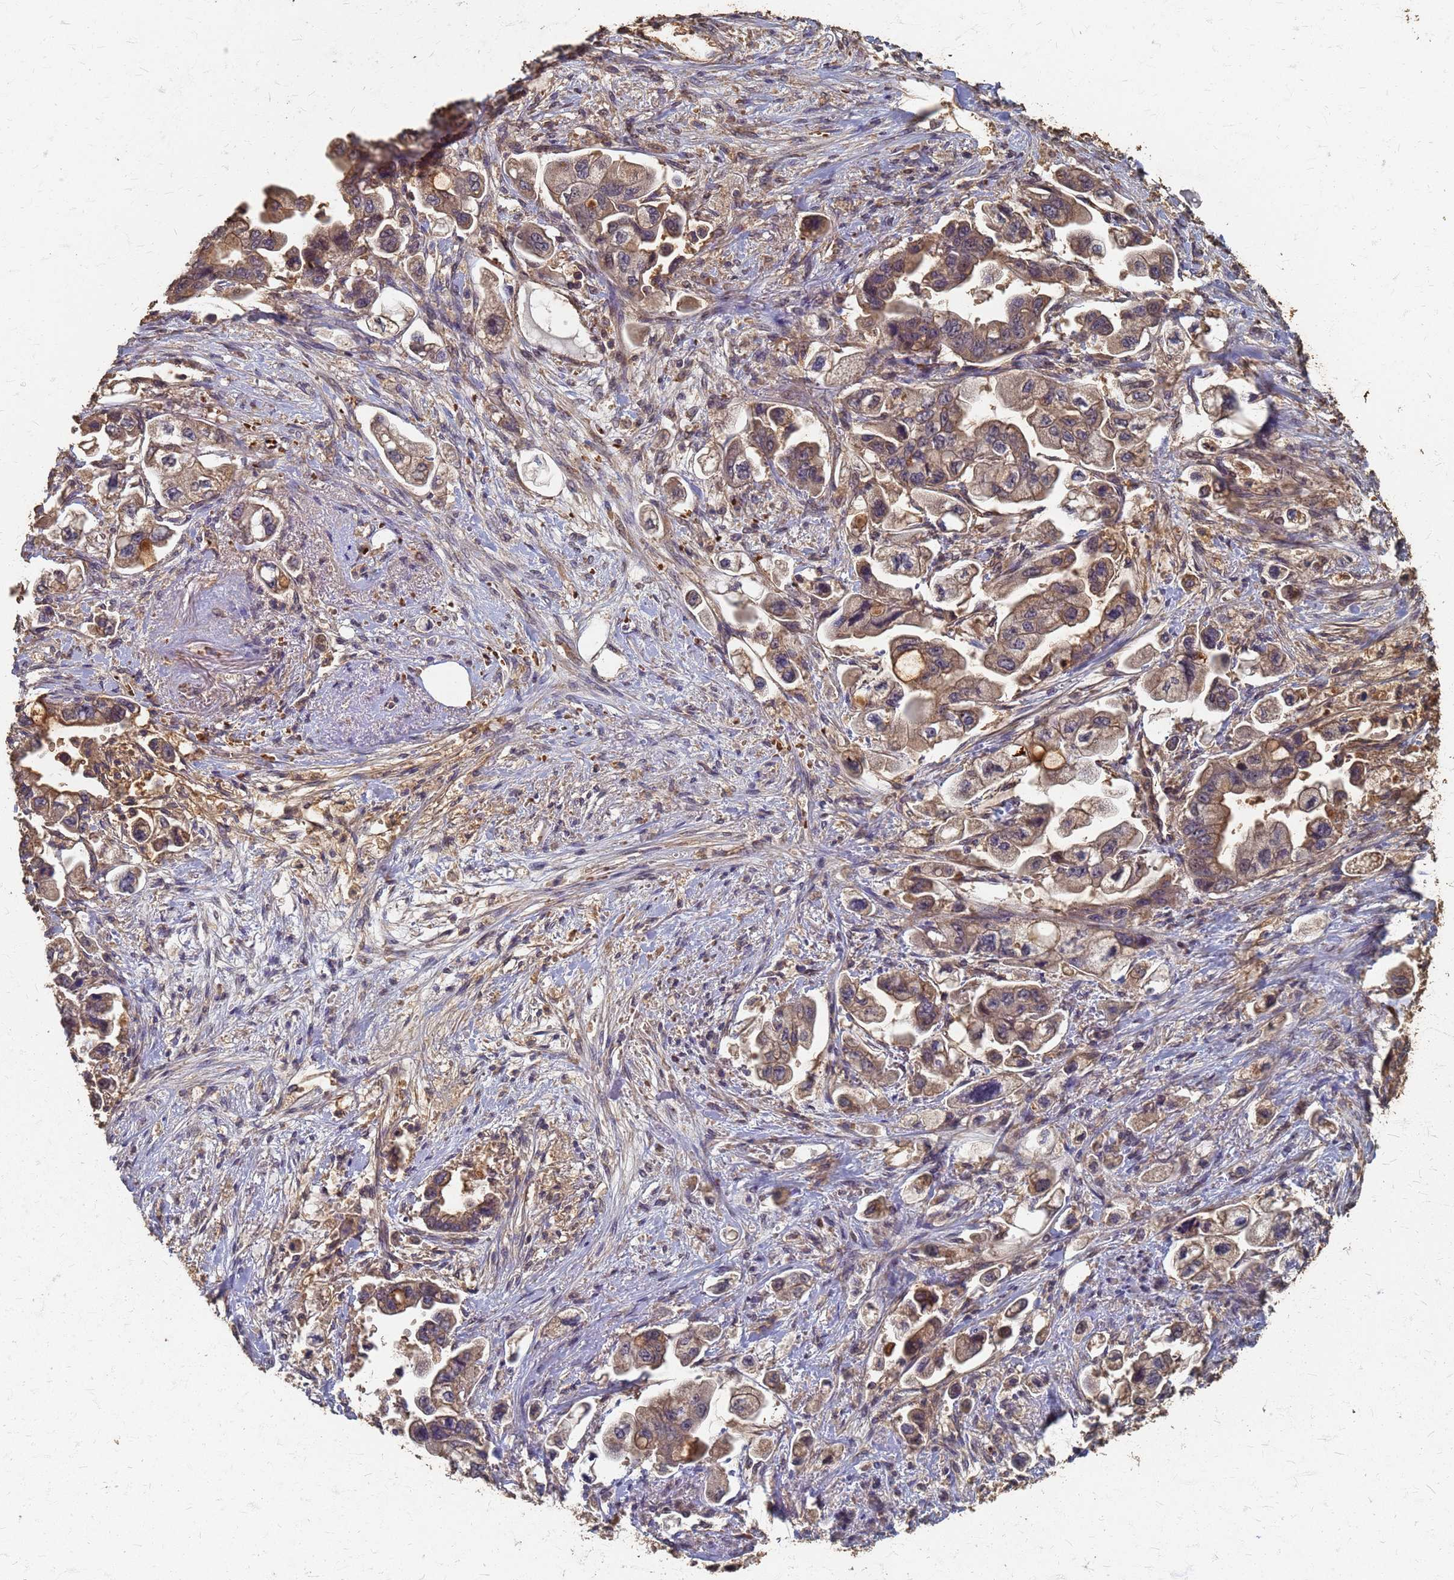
{"staining": {"intensity": "moderate", "quantity": ">75%", "location": "cytoplasmic/membranous"}, "tissue": "stomach cancer", "cell_type": "Tumor cells", "image_type": "cancer", "snomed": [{"axis": "morphology", "description": "Adenocarcinoma, NOS"}, {"axis": "topography", "description": "Stomach"}], "caption": "Adenocarcinoma (stomach) was stained to show a protein in brown. There is medium levels of moderate cytoplasmic/membranous positivity in about >75% of tumor cells.", "gene": "DPH5", "patient": {"sex": "male", "age": 62}}